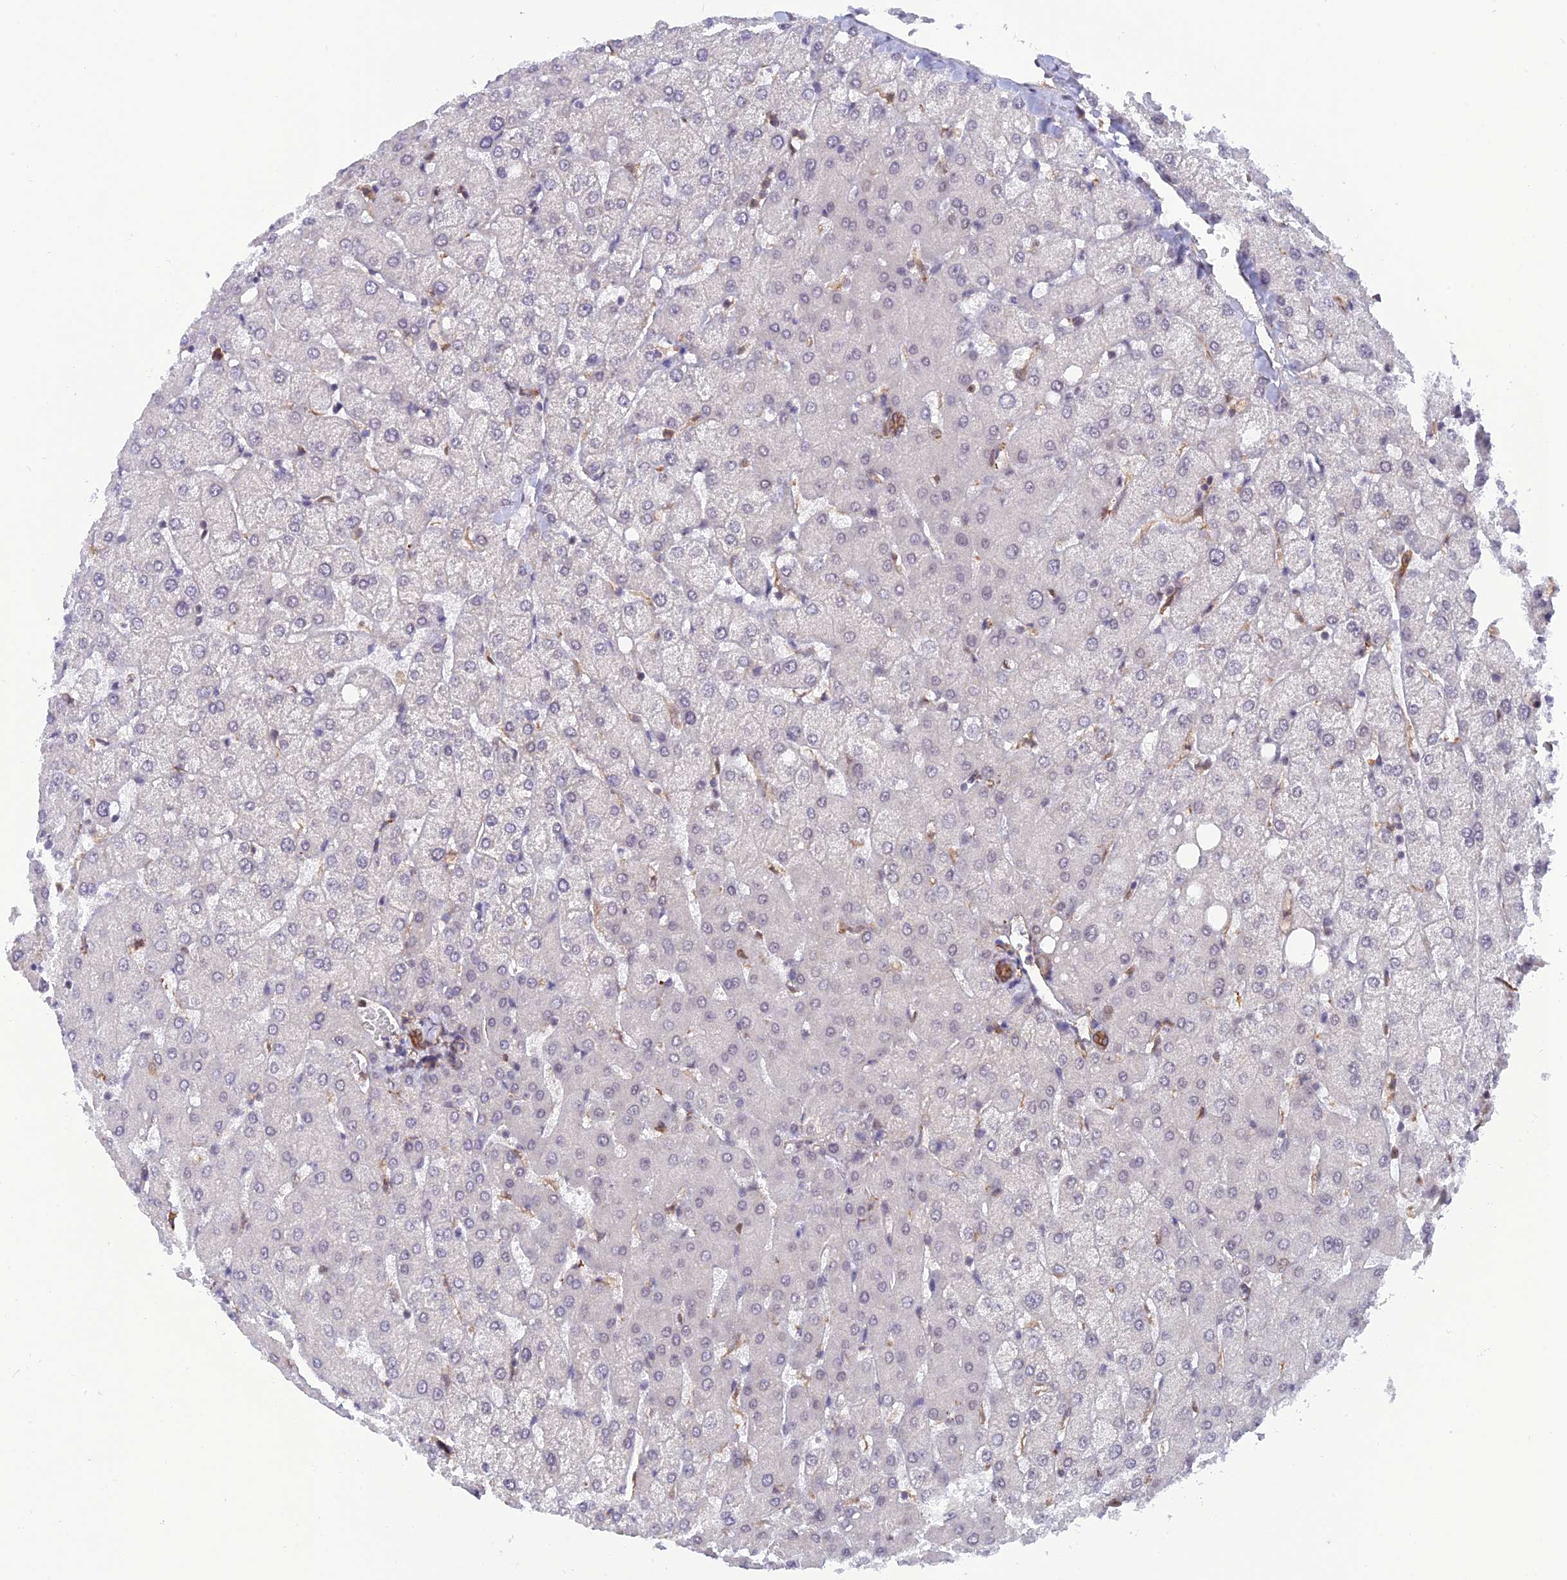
{"staining": {"intensity": "moderate", "quantity": ">75%", "location": "cytoplasmic/membranous"}, "tissue": "liver", "cell_type": "Cholangiocytes", "image_type": "normal", "snomed": [{"axis": "morphology", "description": "Normal tissue, NOS"}, {"axis": "topography", "description": "Liver"}], "caption": "Cholangiocytes demonstrate medium levels of moderate cytoplasmic/membranous expression in approximately >75% of cells in benign human liver. (Brightfield microscopy of DAB IHC at high magnification).", "gene": "PAGR1", "patient": {"sex": "female", "age": 54}}